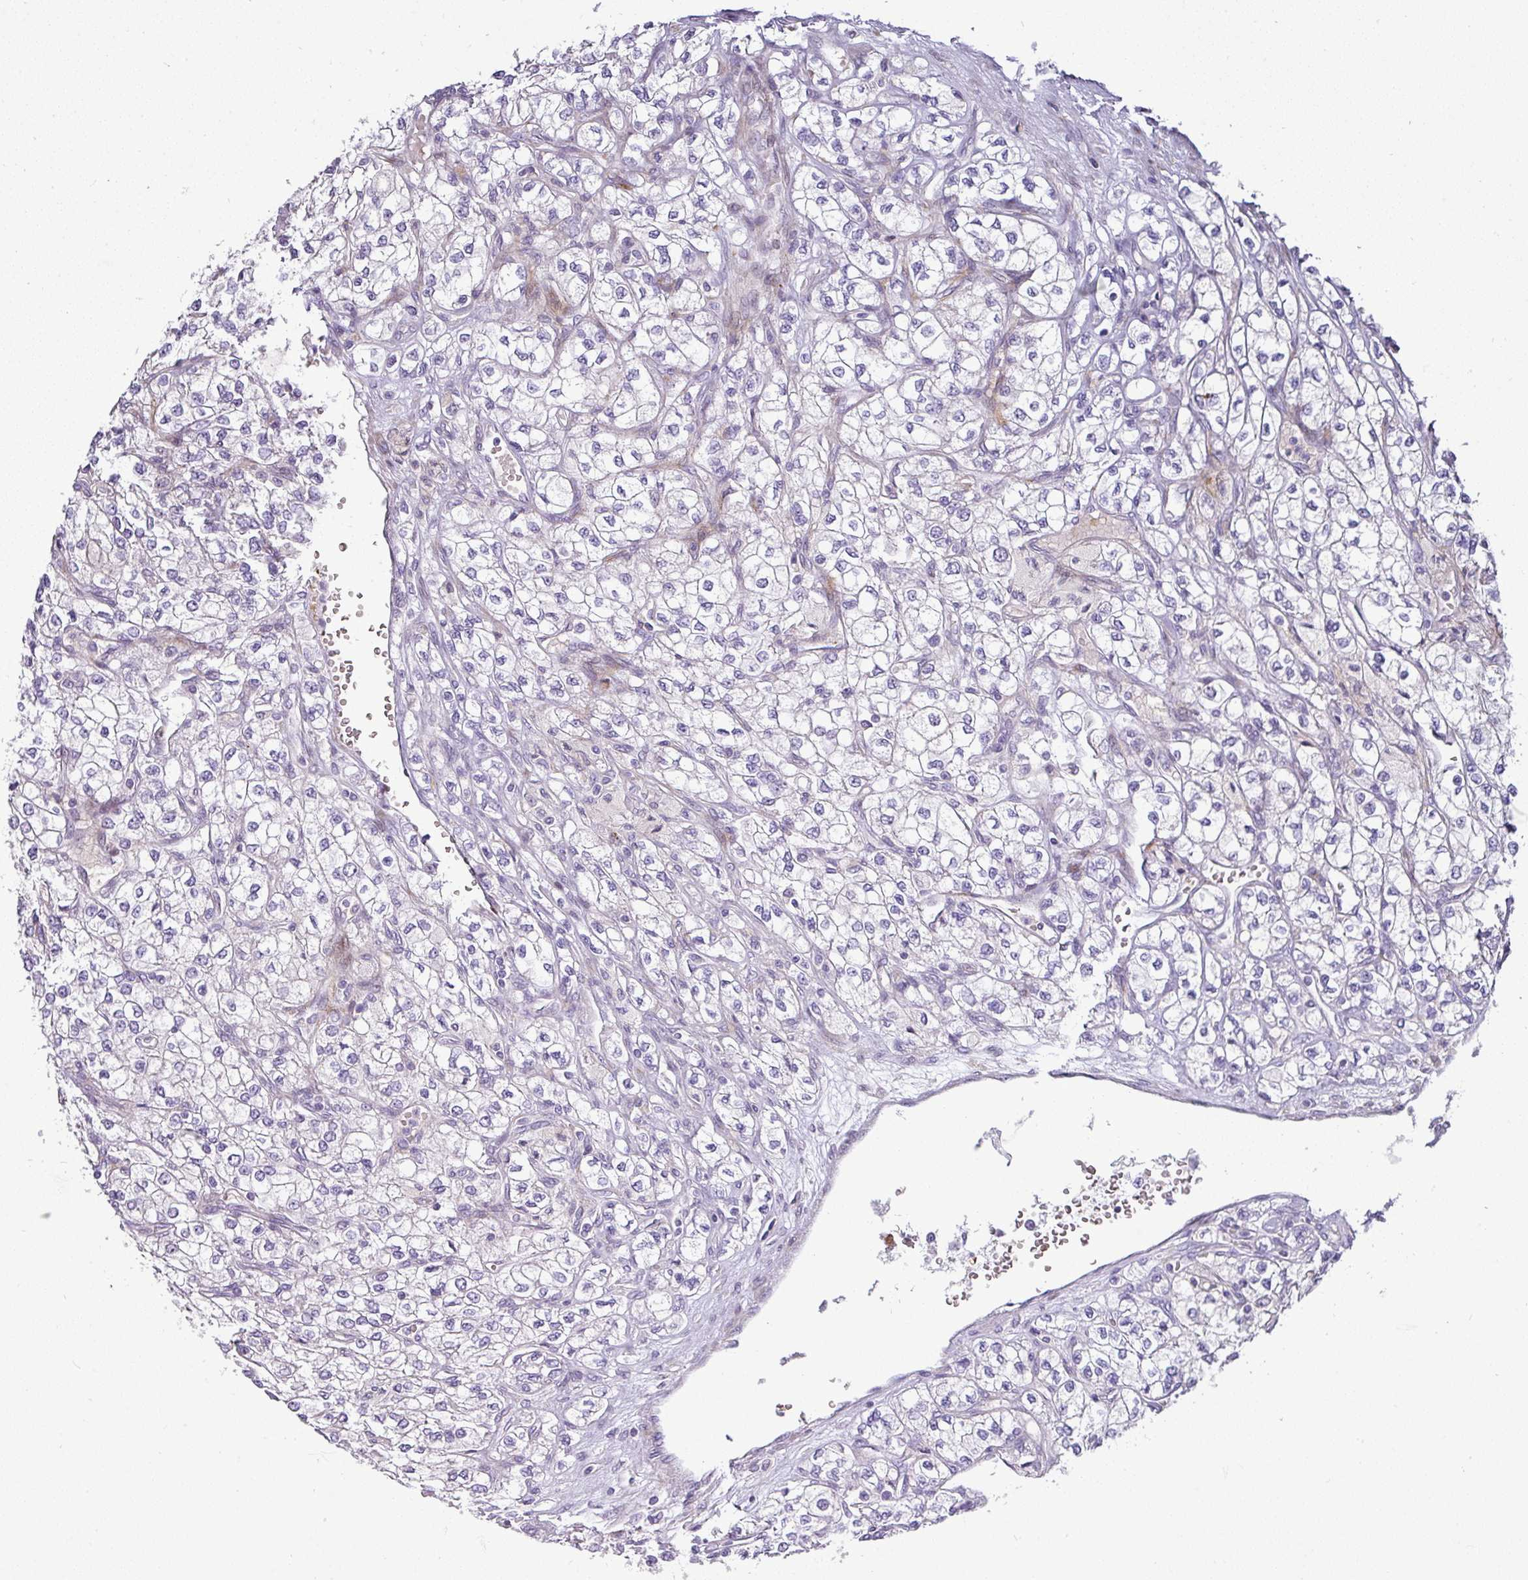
{"staining": {"intensity": "negative", "quantity": "none", "location": "none"}, "tissue": "renal cancer", "cell_type": "Tumor cells", "image_type": "cancer", "snomed": [{"axis": "morphology", "description": "Adenocarcinoma, NOS"}, {"axis": "topography", "description": "Kidney"}], "caption": "Immunohistochemistry (IHC) histopathology image of neoplastic tissue: human renal cancer (adenocarcinoma) stained with DAB (3,3'-diaminobenzidine) shows no significant protein expression in tumor cells.", "gene": "ATP6V1F", "patient": {"sex": "male", "age": 80}}